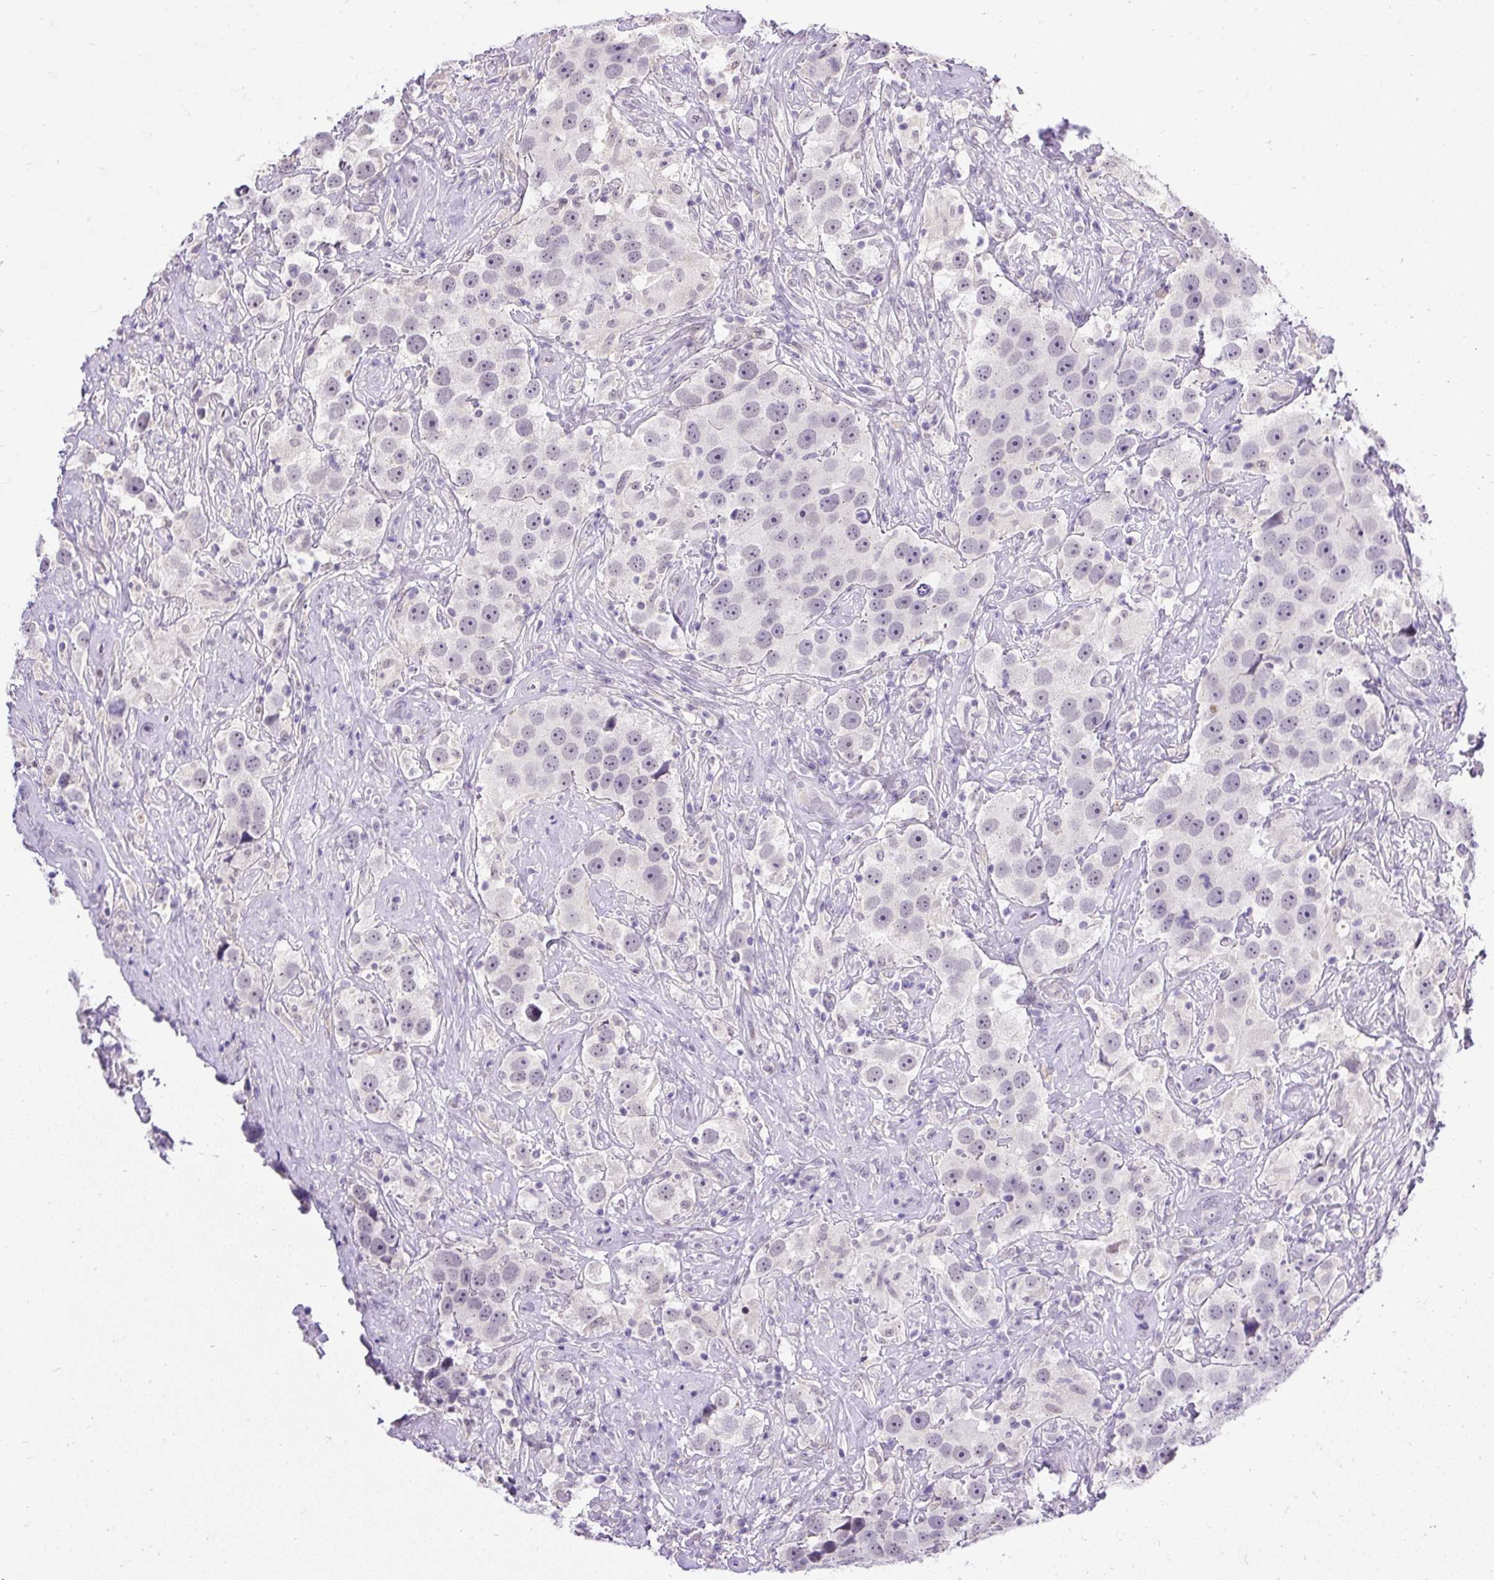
{"staining": {"intensity": "negative", "quantity": "none", "location": "none"}, "tissue": "testis cancer", "cell_type": "Tumor cells", "image_type": "cancer", "snomed": [{"axis": "morphology", "description": "Seminoma, NOS"}, {"axis": "topography", "description": "Testis"}], "caption": "Histopathology image shows no protein staining in tumor cells of testis cancer tissue. (IHC, brightfield microscopy, high magnification).", "gene": "WNT10B", "patient": {"sex": "male", "age": 49}}